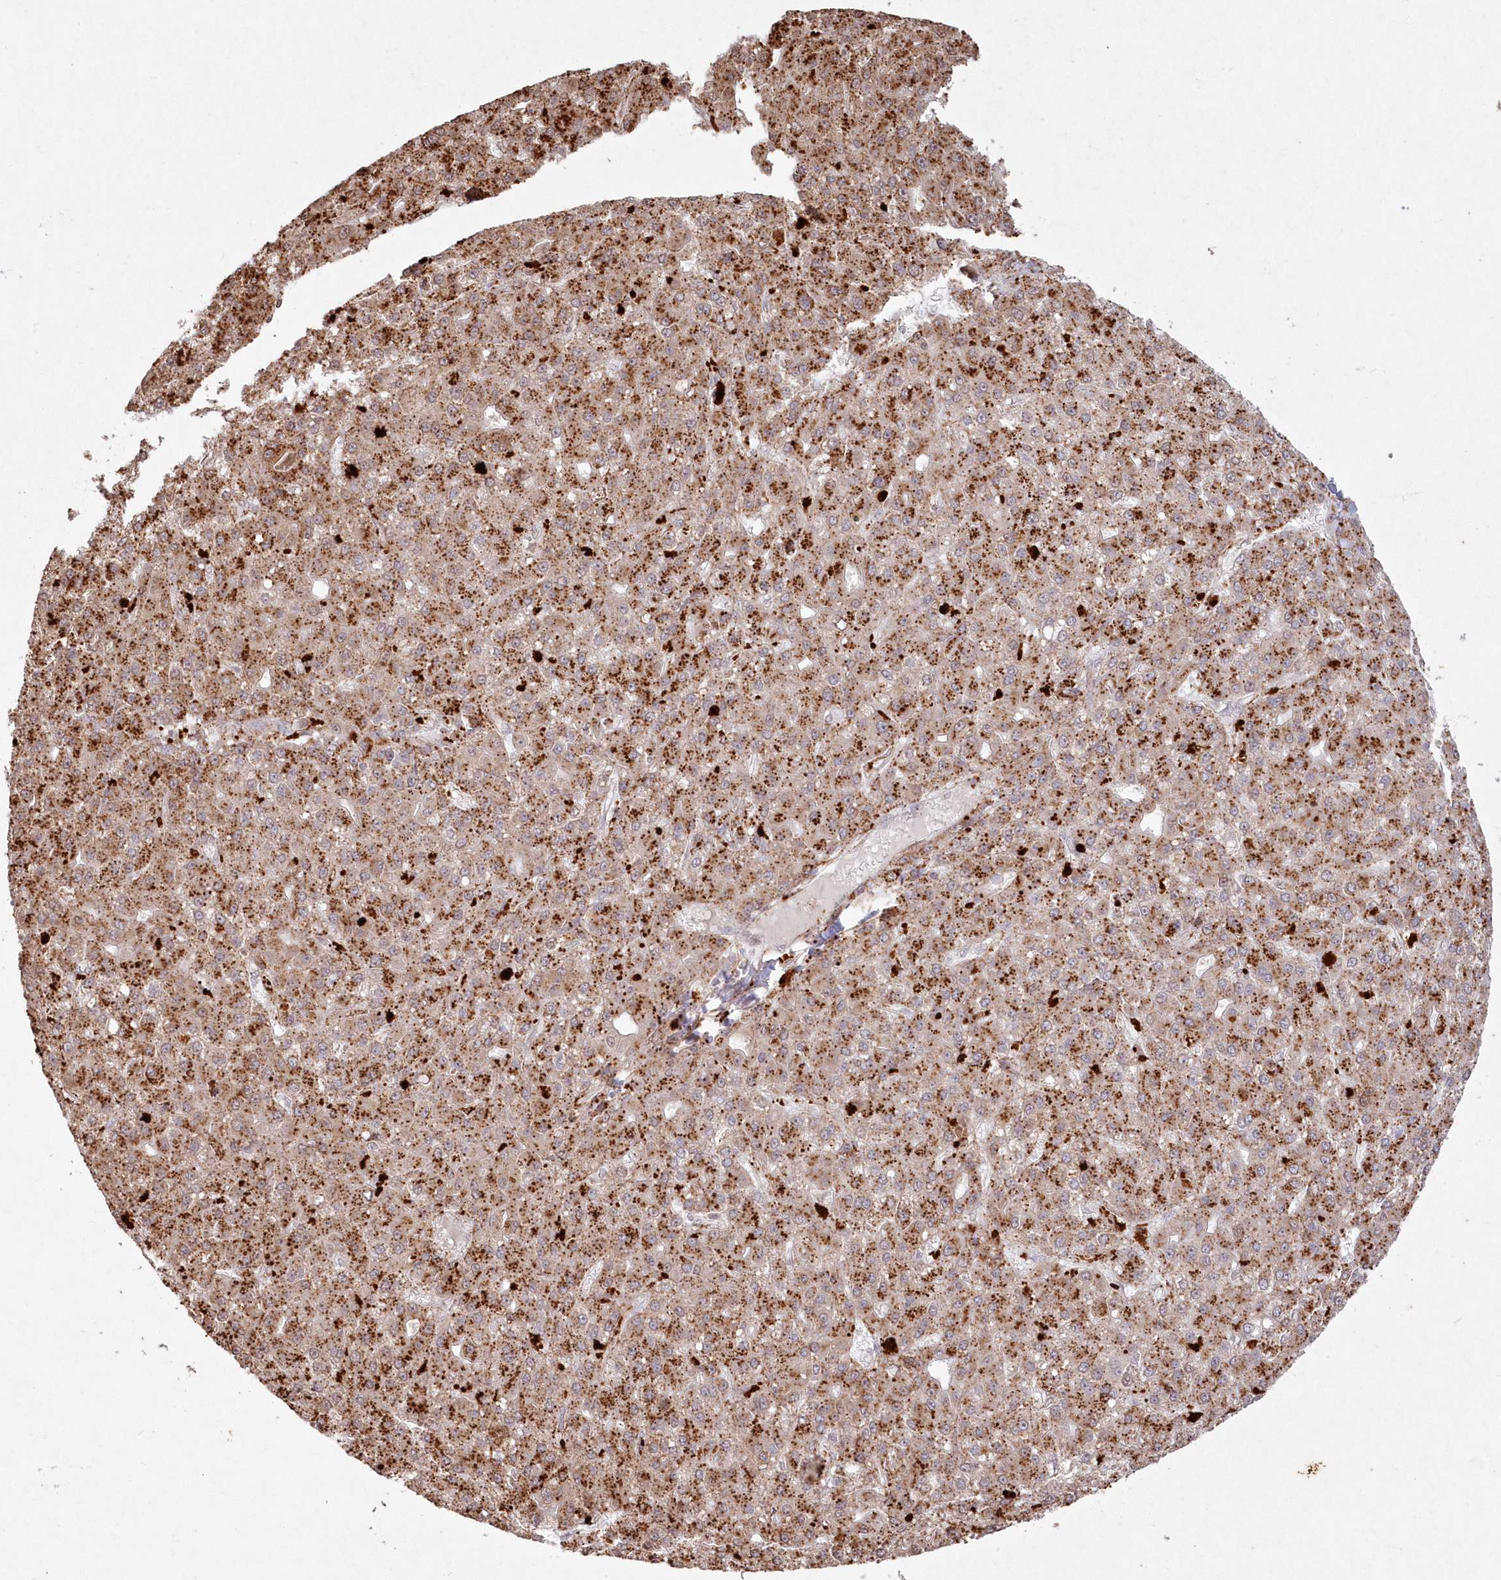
{"staining": {"intensity": "strong", "quantity": ">75%", "location": "cytoplasmic/membranous"}, "tissue": "liver cancer", "cell_type": "Tumor cells", "image_type": "cancer", "snomed": [{"axis": "morphology", "description": "Carcinoma, Hepatocellular, NOS"}, {"axis": "topography", "description": "Liver"}], "caption": "Immunohistochemistry micrograph of liver cancer stained for a protein (brown), which demonstrates high levels of strong cytoplasmic/membranous staining in approximately >75% of tumor cells.", "gene": "ARSB", "patient": {"sex": "male", "age": 67}}